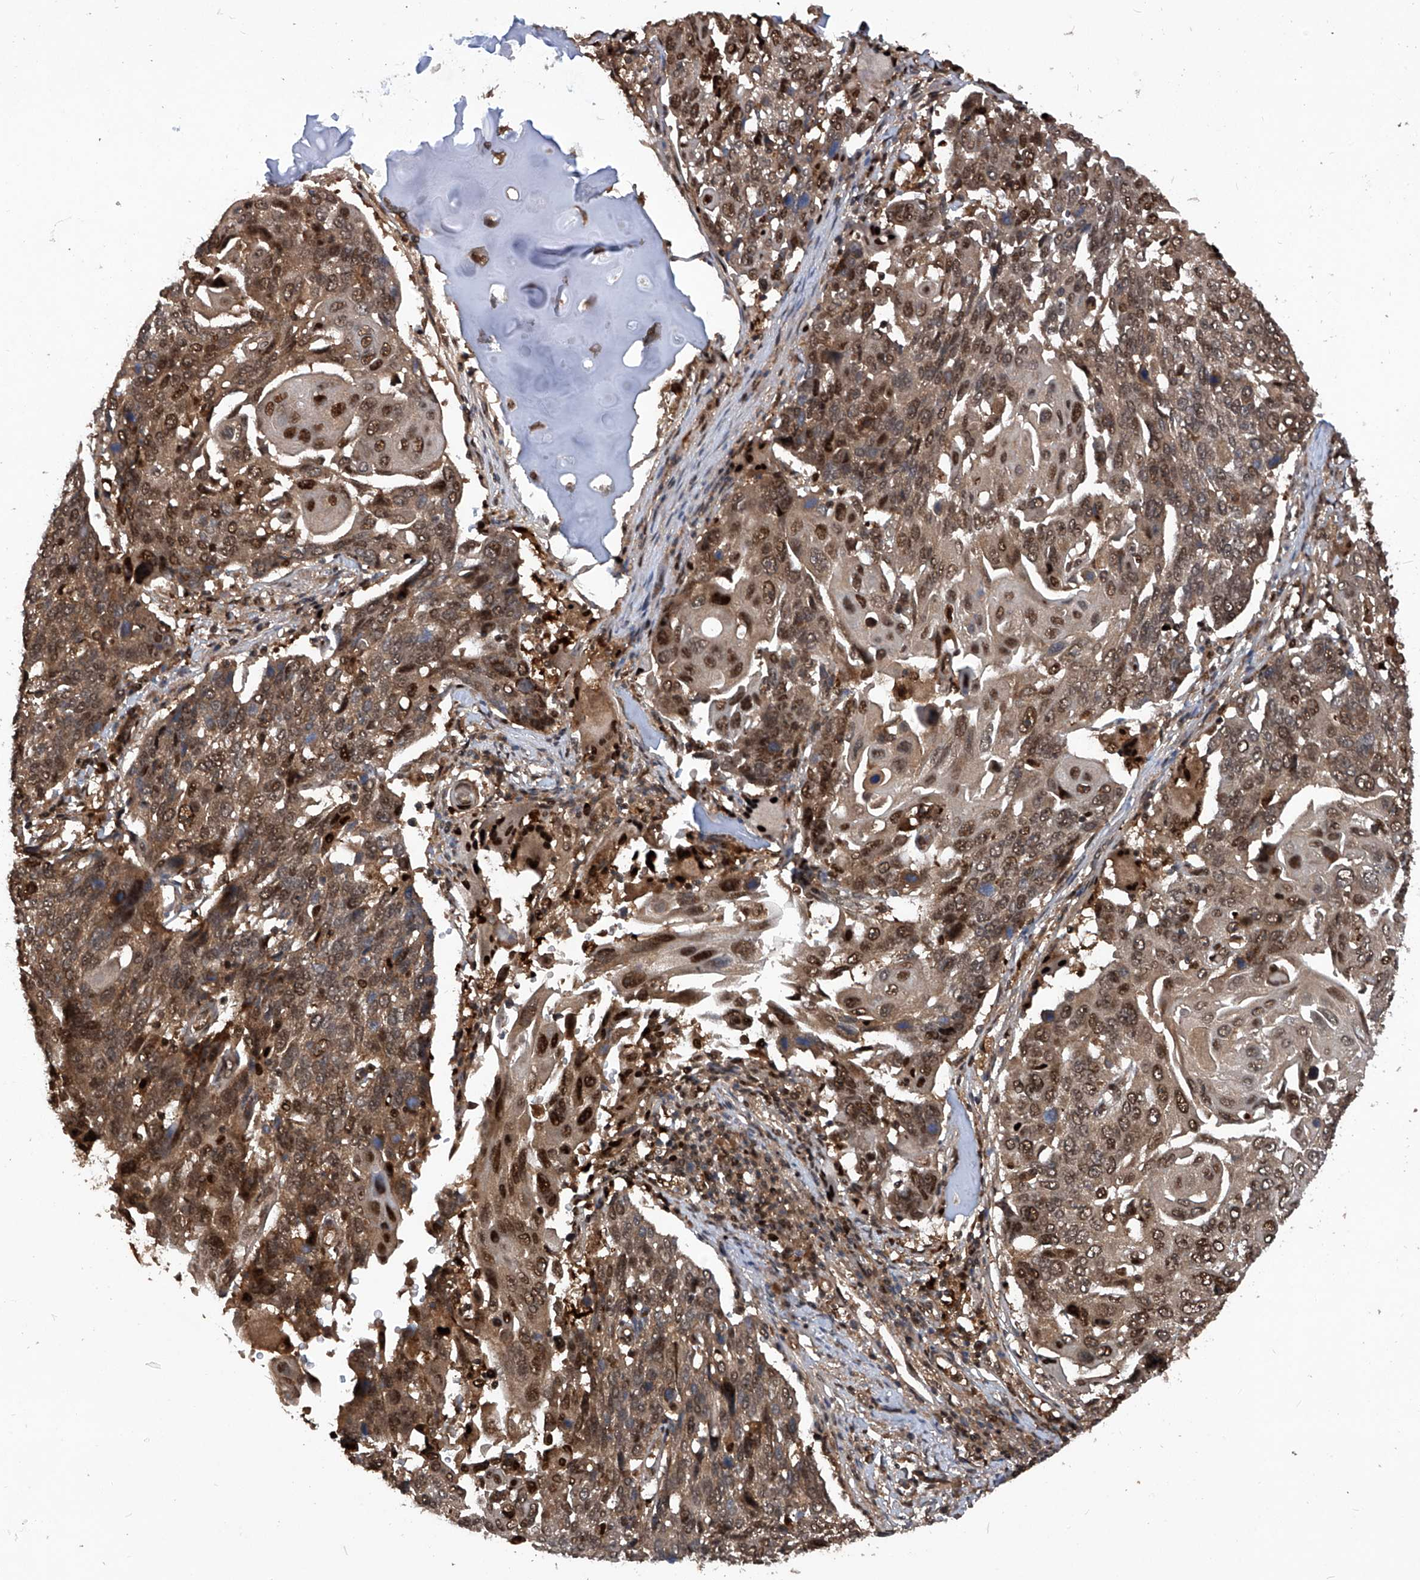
{"staining": {"intensity": "moderate", "quantity": ">75%", "location": "cytoplasmic/membranous,nuclear"}, "tissue": "lung cancer", "cell_type": "Tumor cells", "image_type": "cancer", "snomed": [{"axis": "morphology", "description": "Squamous cell carcinoma, NOS"}, {"axis": "topography", "description": "Lung"}], "caption": "Tumor cells reveal moderate cytoplasmic/membranous and nuclear staining in approximately >75% of cells in lung squamous cell carcinoma.", "gene": "PSMB1", "patient": {"sex": "male", "age": 66}}